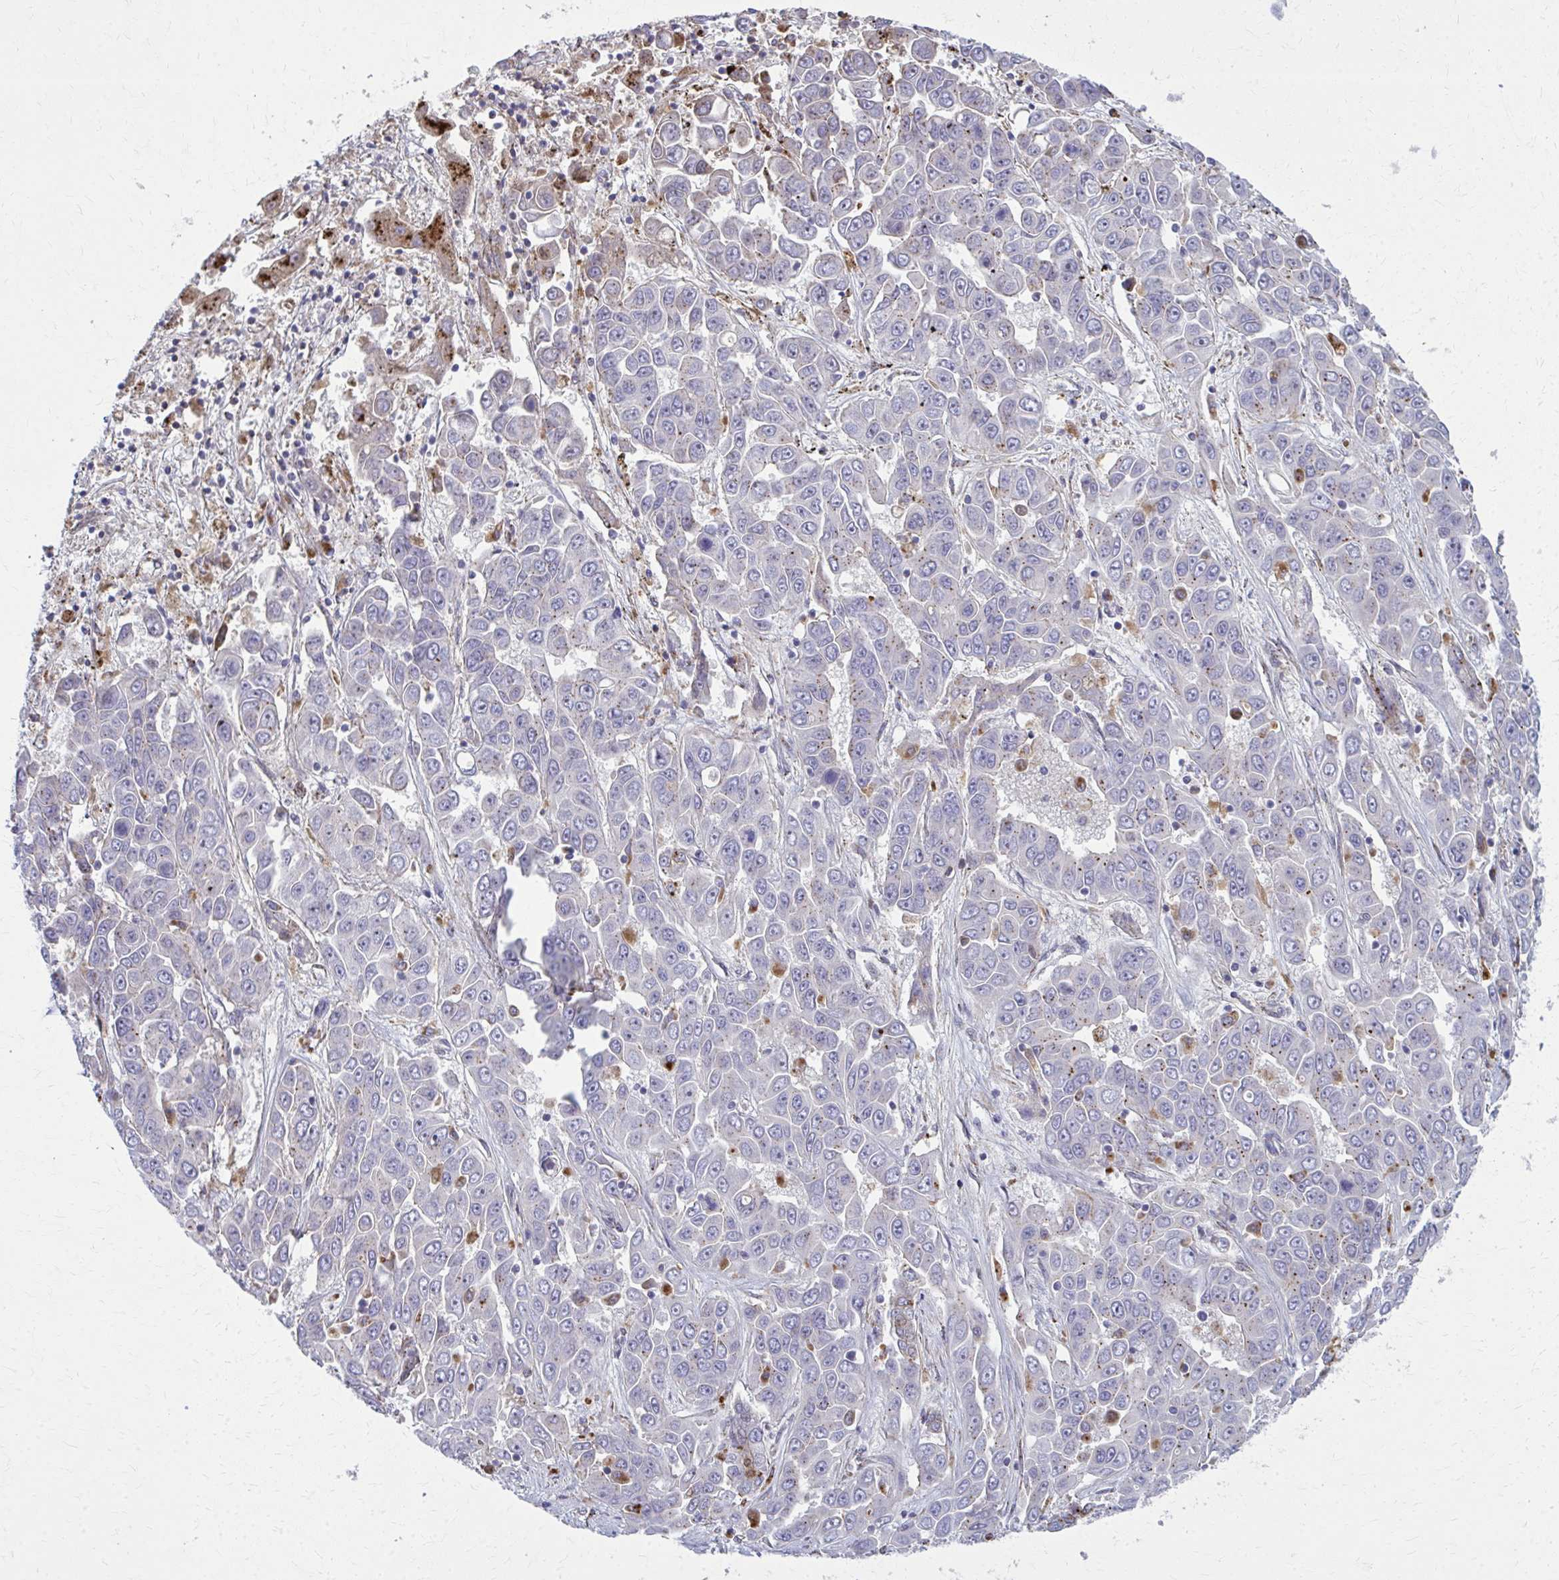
{"staining": {"intensity": "negative", "quantity": "none", "location": "none"}, "tissue": "liver cancer", "cell_type": "Tumor cells", "image_type": "cancer", "snomed": [{"axis": "morphology", "description": "Cholangiocarcinoma"}, {"axis": "topography", "description": "Liver"}], "caption": "Immunohistochemical staining of liver cancer reveals no significant staining in tumor cells.", "gene": "LRRC4B", "patient": {"sex": "female", "age": 52}}